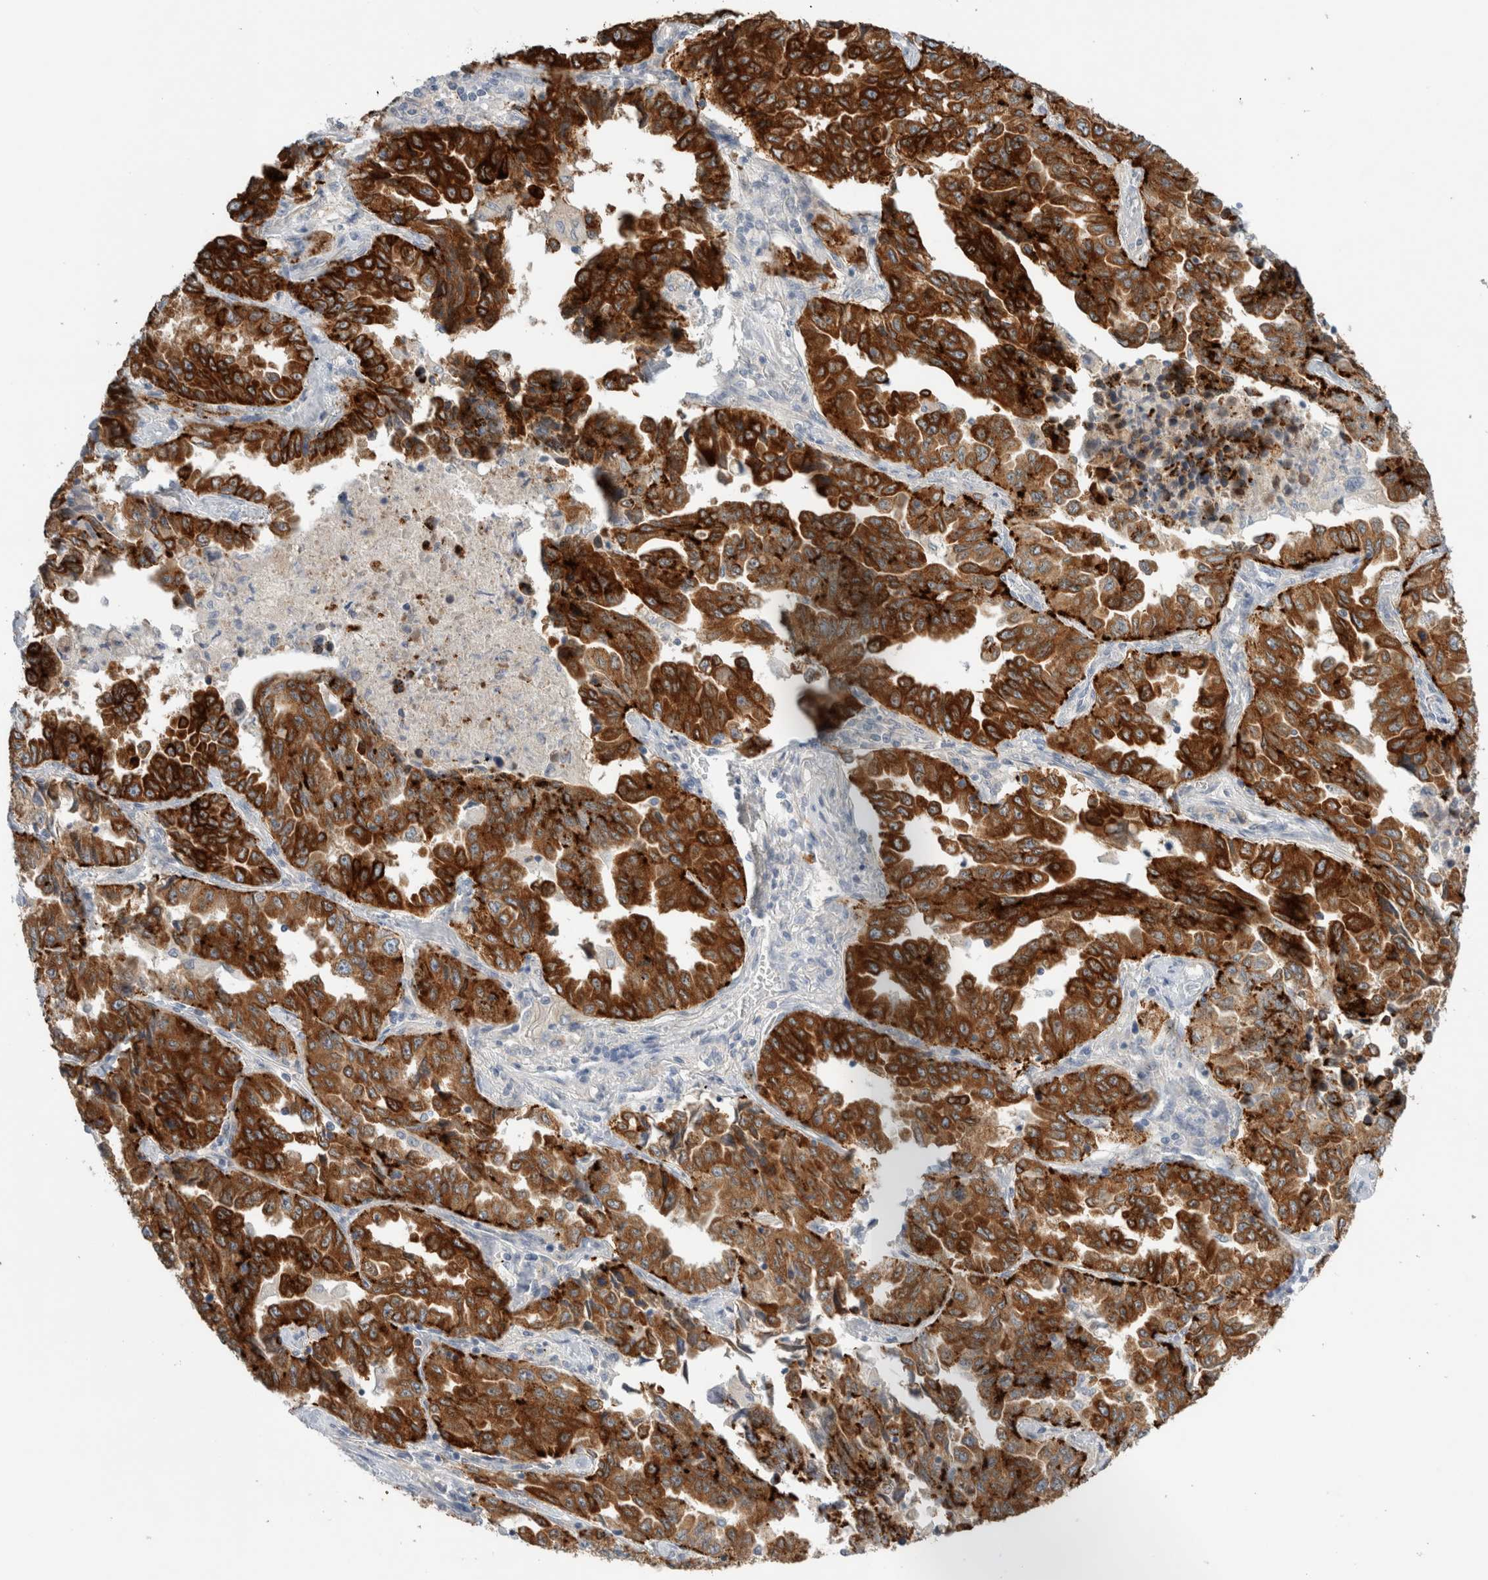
{"staining": {"intensity": "strong", "quantity": ">75%", "location": "cytoplasmic/membranous"}, "tissue": "lung cancer", "cell_type": "Tumor cells", "image_type": "cancer", "snomed": [{"axis": "morphology", "description": "Adenocarcinoma, NOS"}, {"axis": "topography", "description": "Lung"}], "caption": "This is a photomicrograph of immunohistochemistry staining of lung cancer (adenocarcinoma), which shows strong expression in the cytoplasmic/membranous of tumor cells.", "gene": "SDR16C5", "patient": {"sex": "female", "age": 51}}